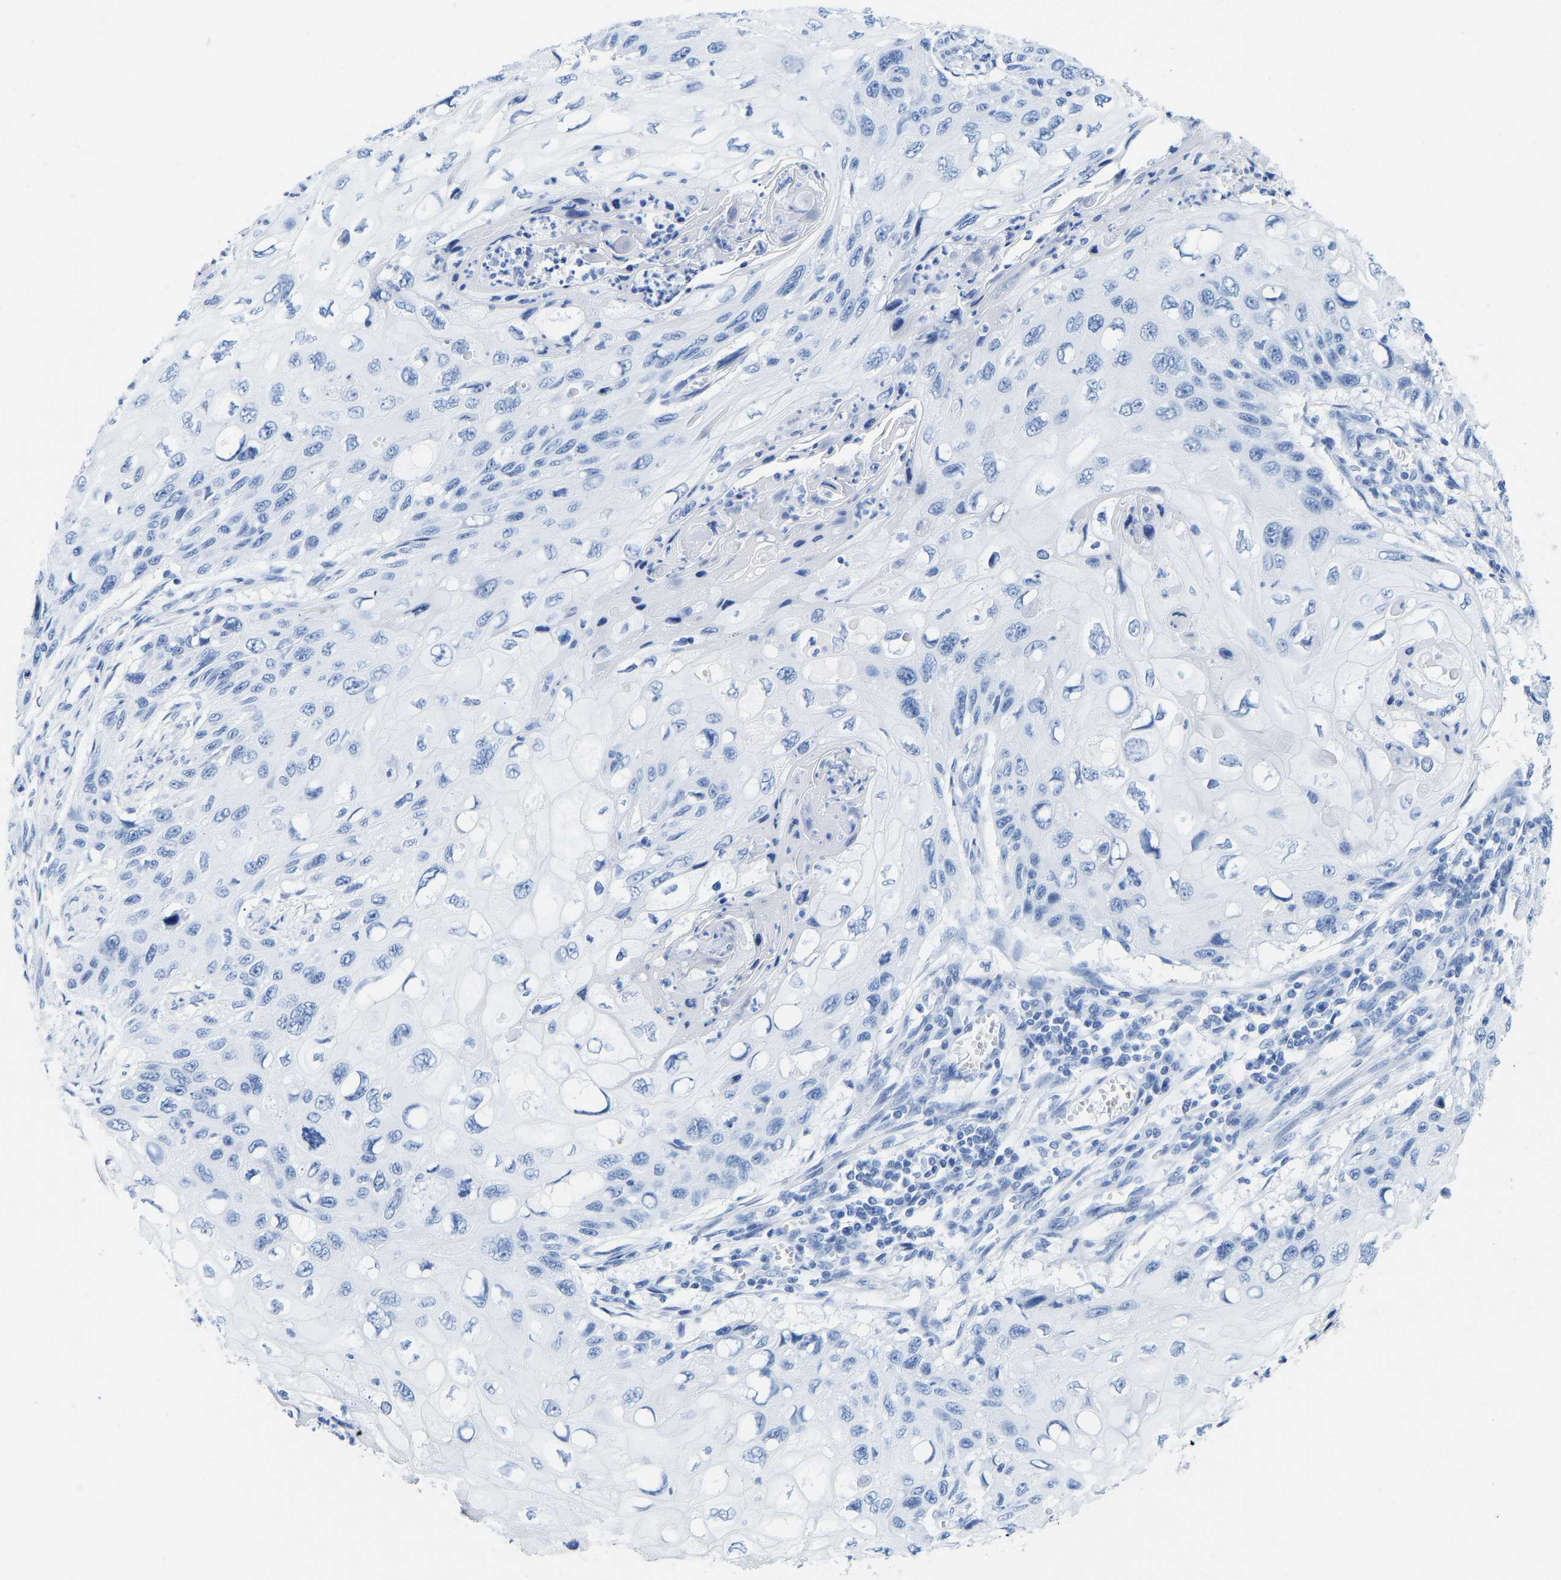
{"staining": {"intensity": "negative", "quantity": "none", "location": "none"}, "tissue": "cervical cancer", "cell_type": "Tumor cells", "image_type": "cancer", "snomed": [{"axis": "morphology", "description": "Squamous cell carcinoma, NOS"}, {"axis": "topography", "description": "Cervix"}], "caption": "Histopathology image shows no protein positivity in tumor cells of cervical squamous cell carcinoma tissue.", "gene": "ELMO2", "patient": {"sex": "female", "age": 70}}